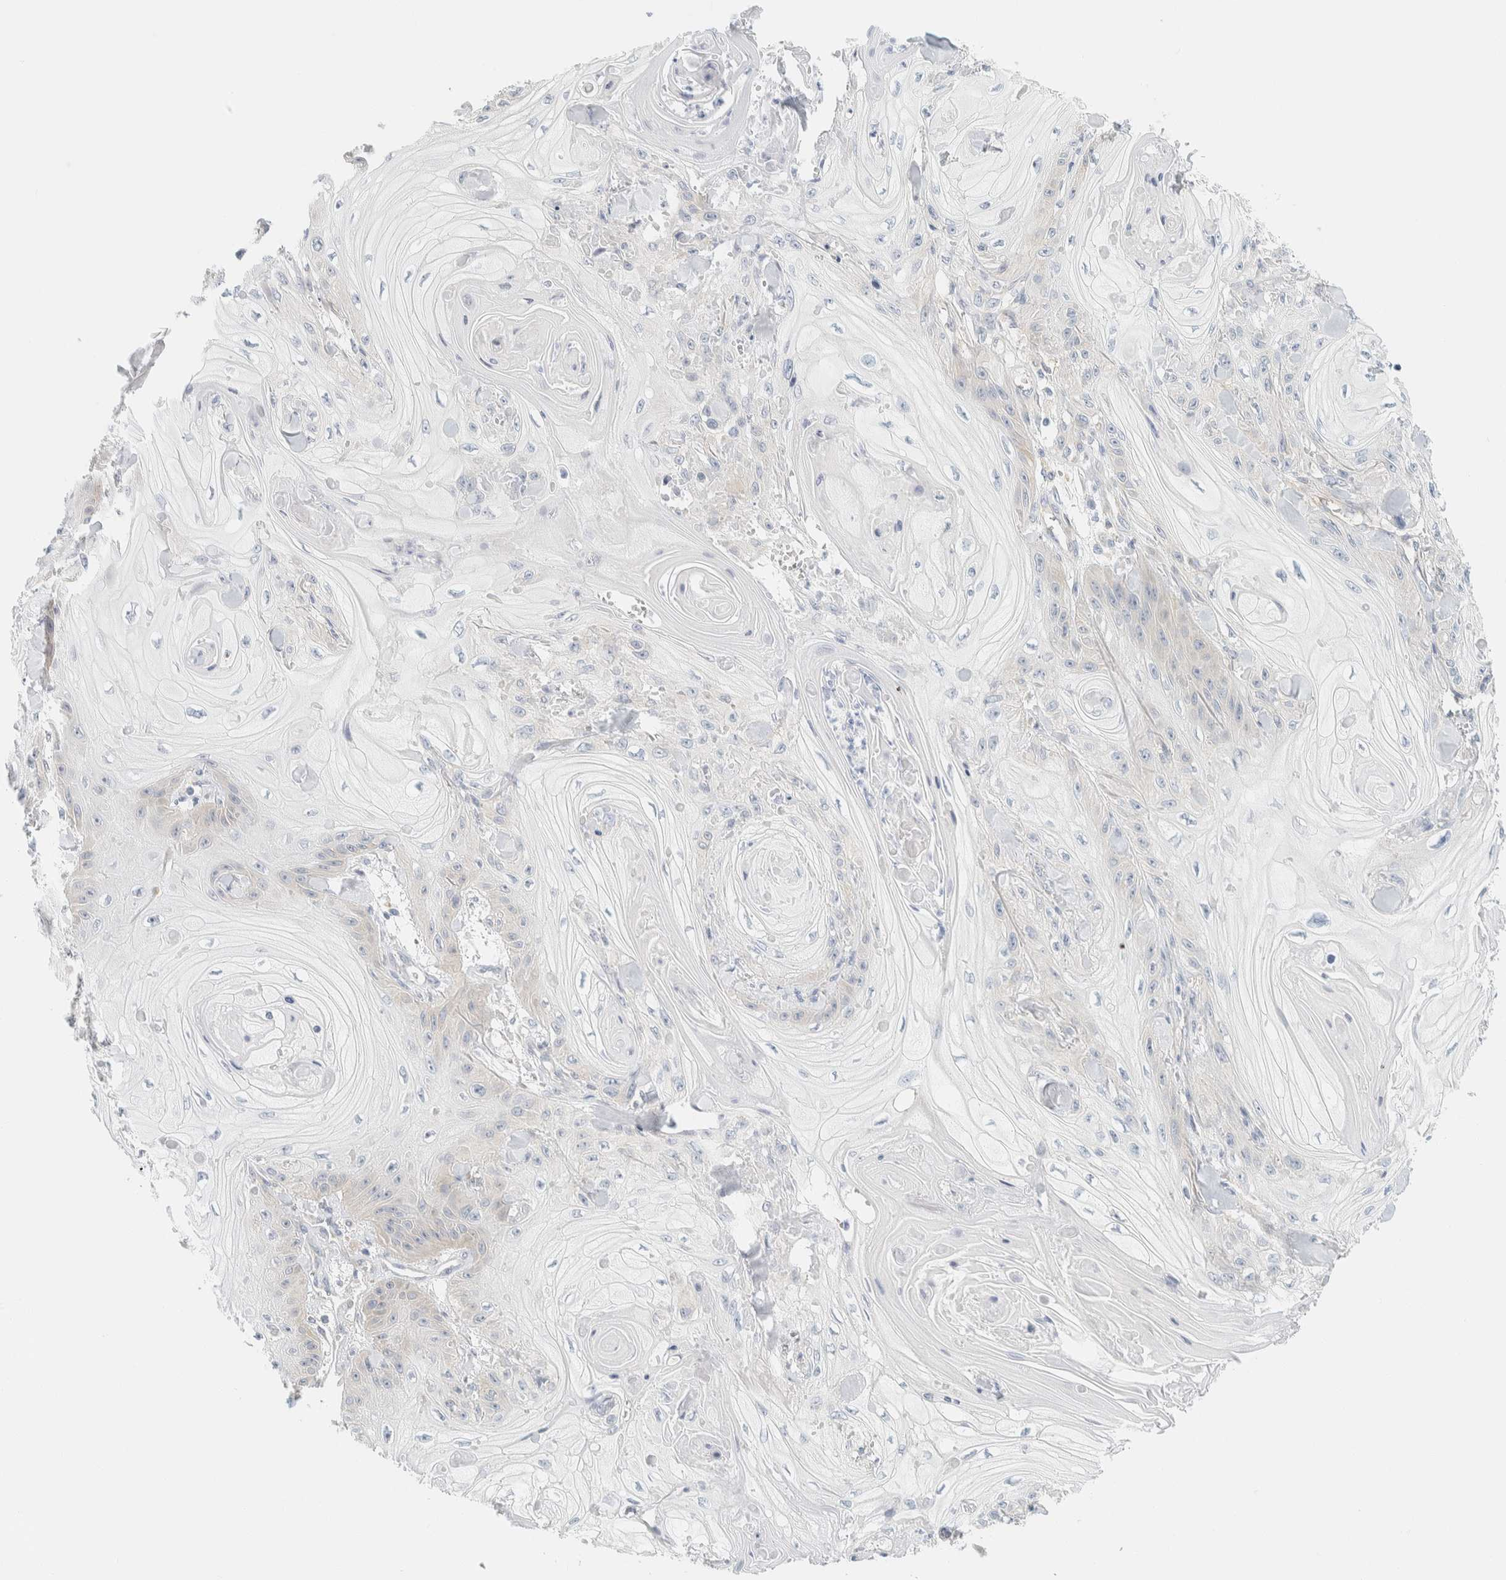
{"staining": {"intensity": "negative", "quantity": "none", "location": "none"}, "tissue": "skin cancer", "cell_type": "Tumor cells", "image_type": "cancer", "snomed": [{"axis": "morphology", "description": "Squamous cell carcinoma, NOS"}, {"axis": "topography", "description": "Skin"}], "caption": "This is an IHC micrograph of squamous cell carcinoma (skin). There is no staining in tumor cells.", "gene": "PTGES3L-AARSD1", "patient": {"sex": "male", "age": 74}}